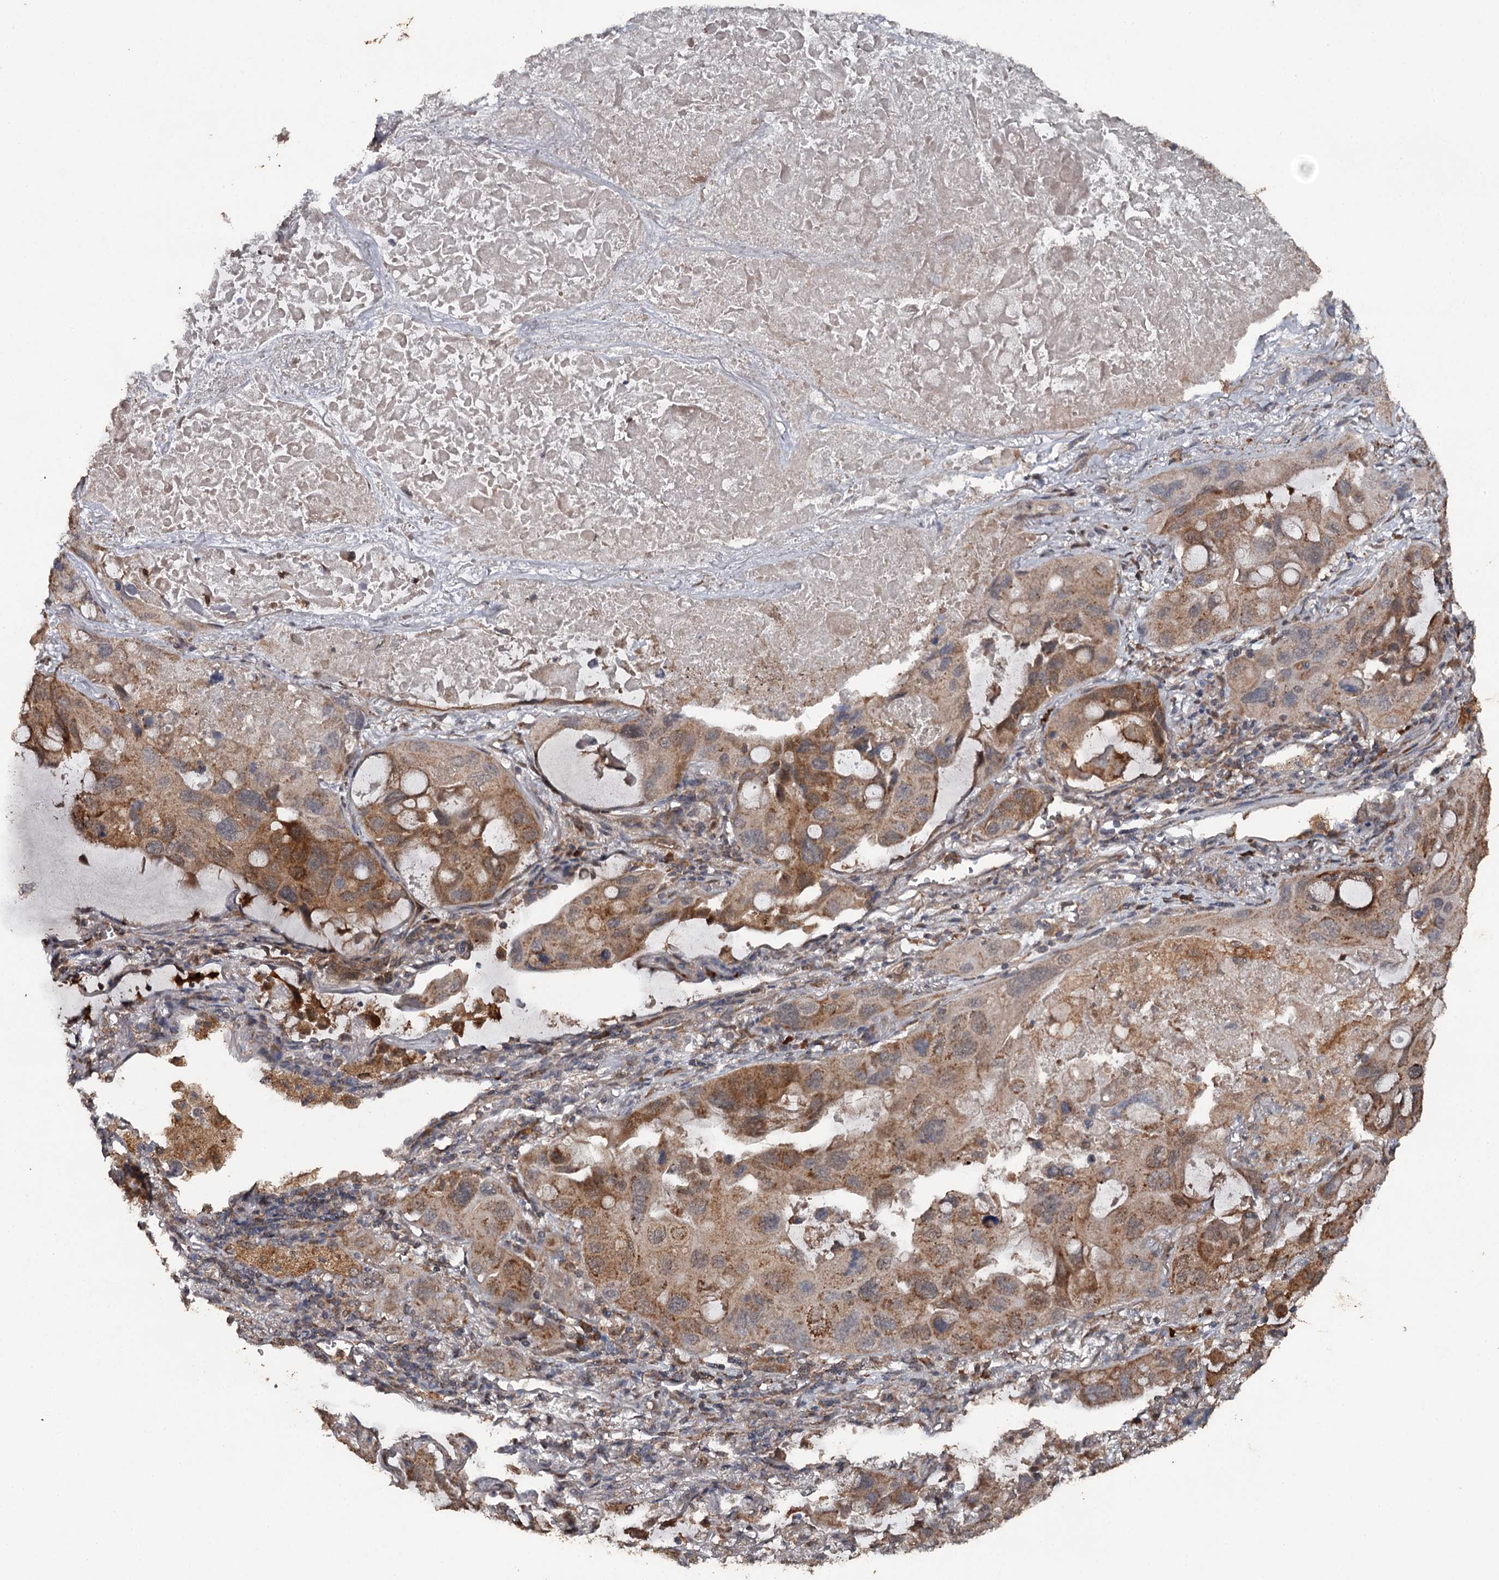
{"staining": {"intensity": "moderate", "quantity": ">75%", "location": "cytoplasmic/membranous"}, "tissue": "lung cancer", "cell_type": "Tumor cells", "image_type": "cancer", "snomed": [{"axis": "morphology", "description": "Squamous cell carcinoma, NOS"}, {"axis": "topography", "description": "Lung"}], "caption": "A high-resolution histopathology image shows immunohistochemistry staining of squamous cell carcinoma (lung), which shows moderate cytoplasmic/membranous expression in about >75% of tumor cells.", "gene": "WIPI1", "patient": {"sex": "female", "age": 73}}